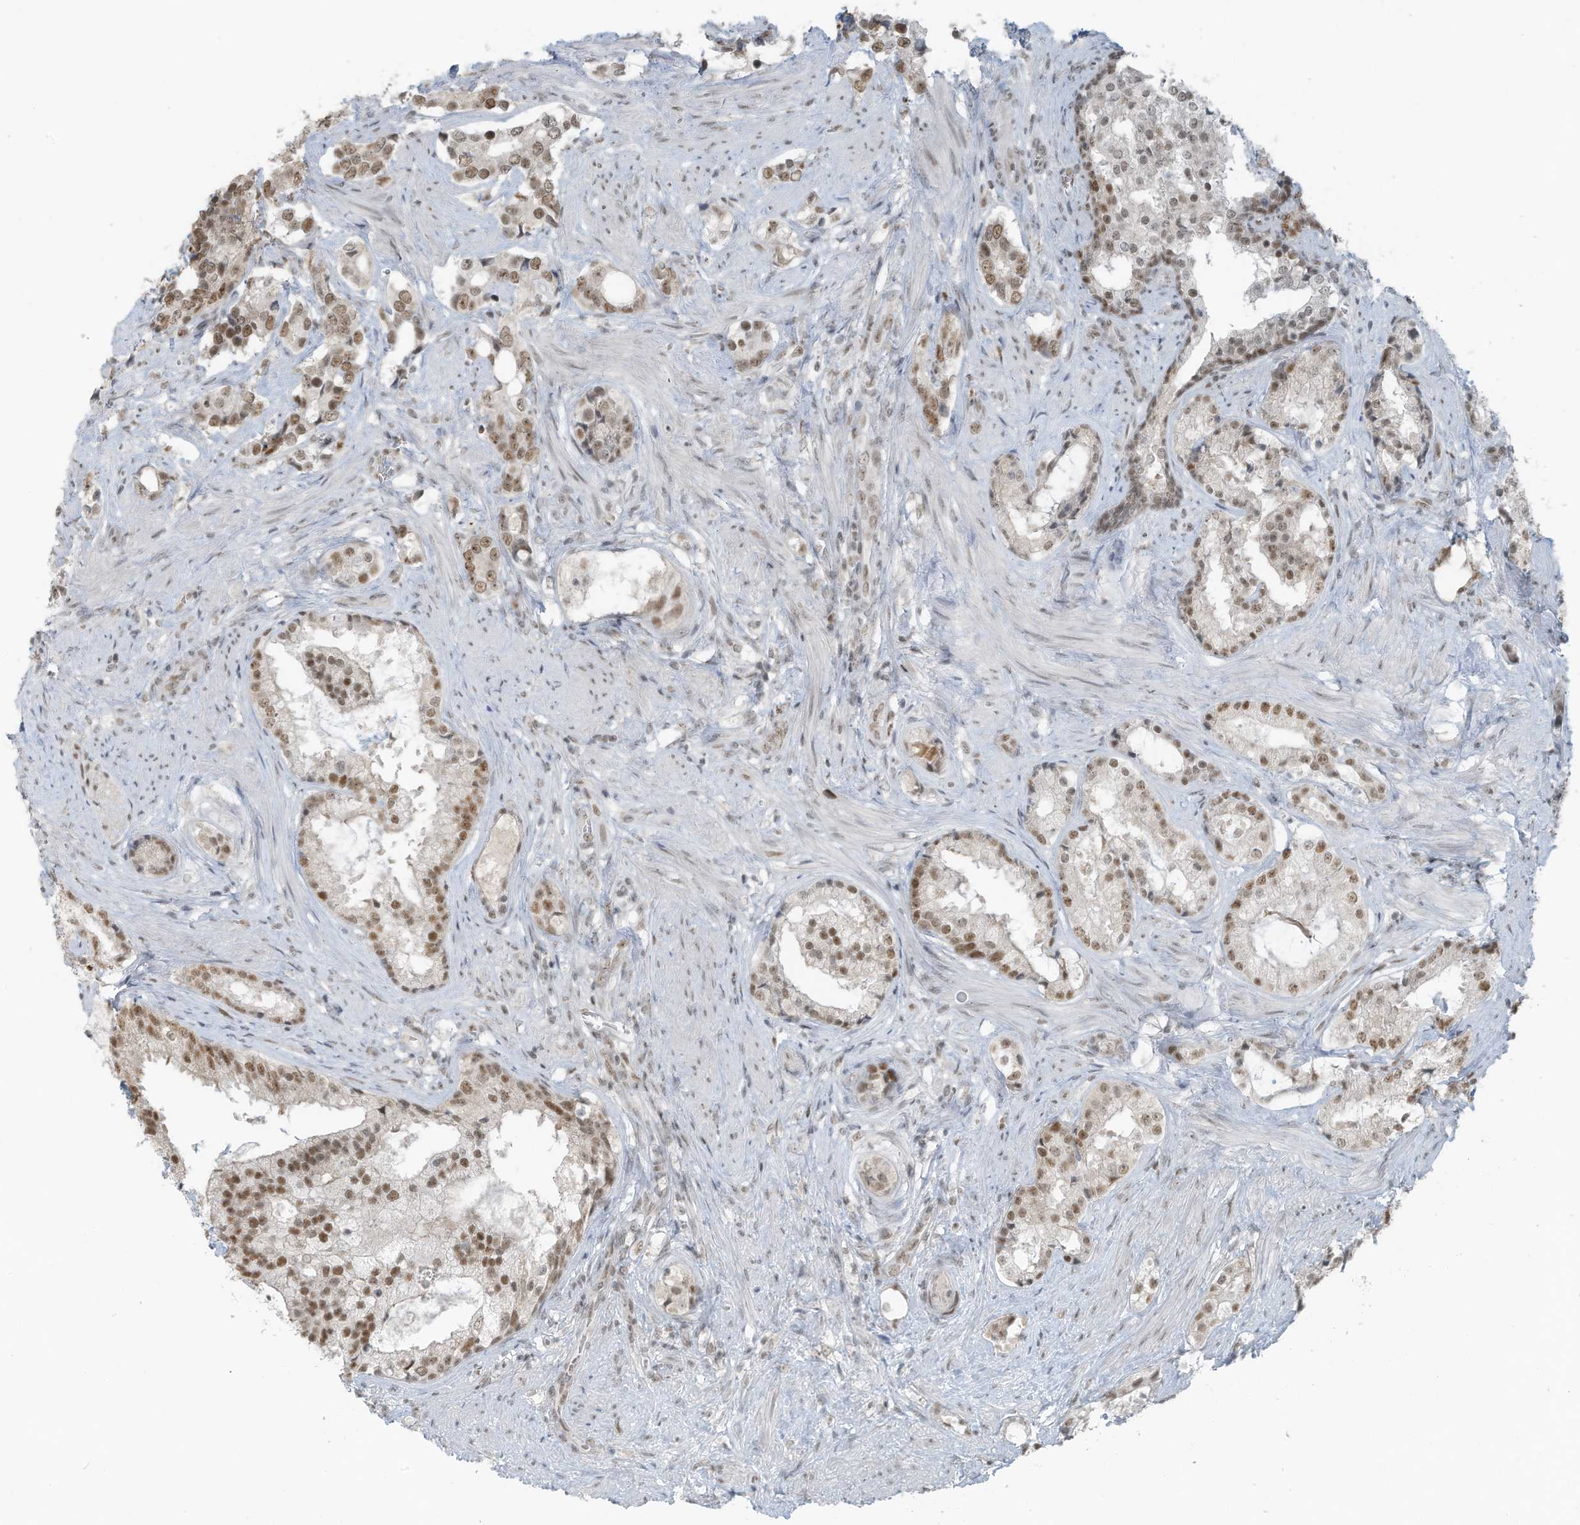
{"staining": {"intensity": "moderate", "quantity": ">75%", "location": "nuclear"}, "tissue": "prostate cancer", "cell_type": "Tumor cells", "image_type": "cancer", "snomed": [{"axis": "morphology", "description": "Adenocarcinoma, High grade"}, {"axis": "topography", "description": "Prostate"}], "caption": "Prostate cancer (high-grade adenocarcinoma) tissue exhibits moderate nuclear positivity in approximately >75% of tumor cells, visualized by immunohistochemistry.", "gene": "WRNIP1", "patient": {"sex": "male", "age": 58}}